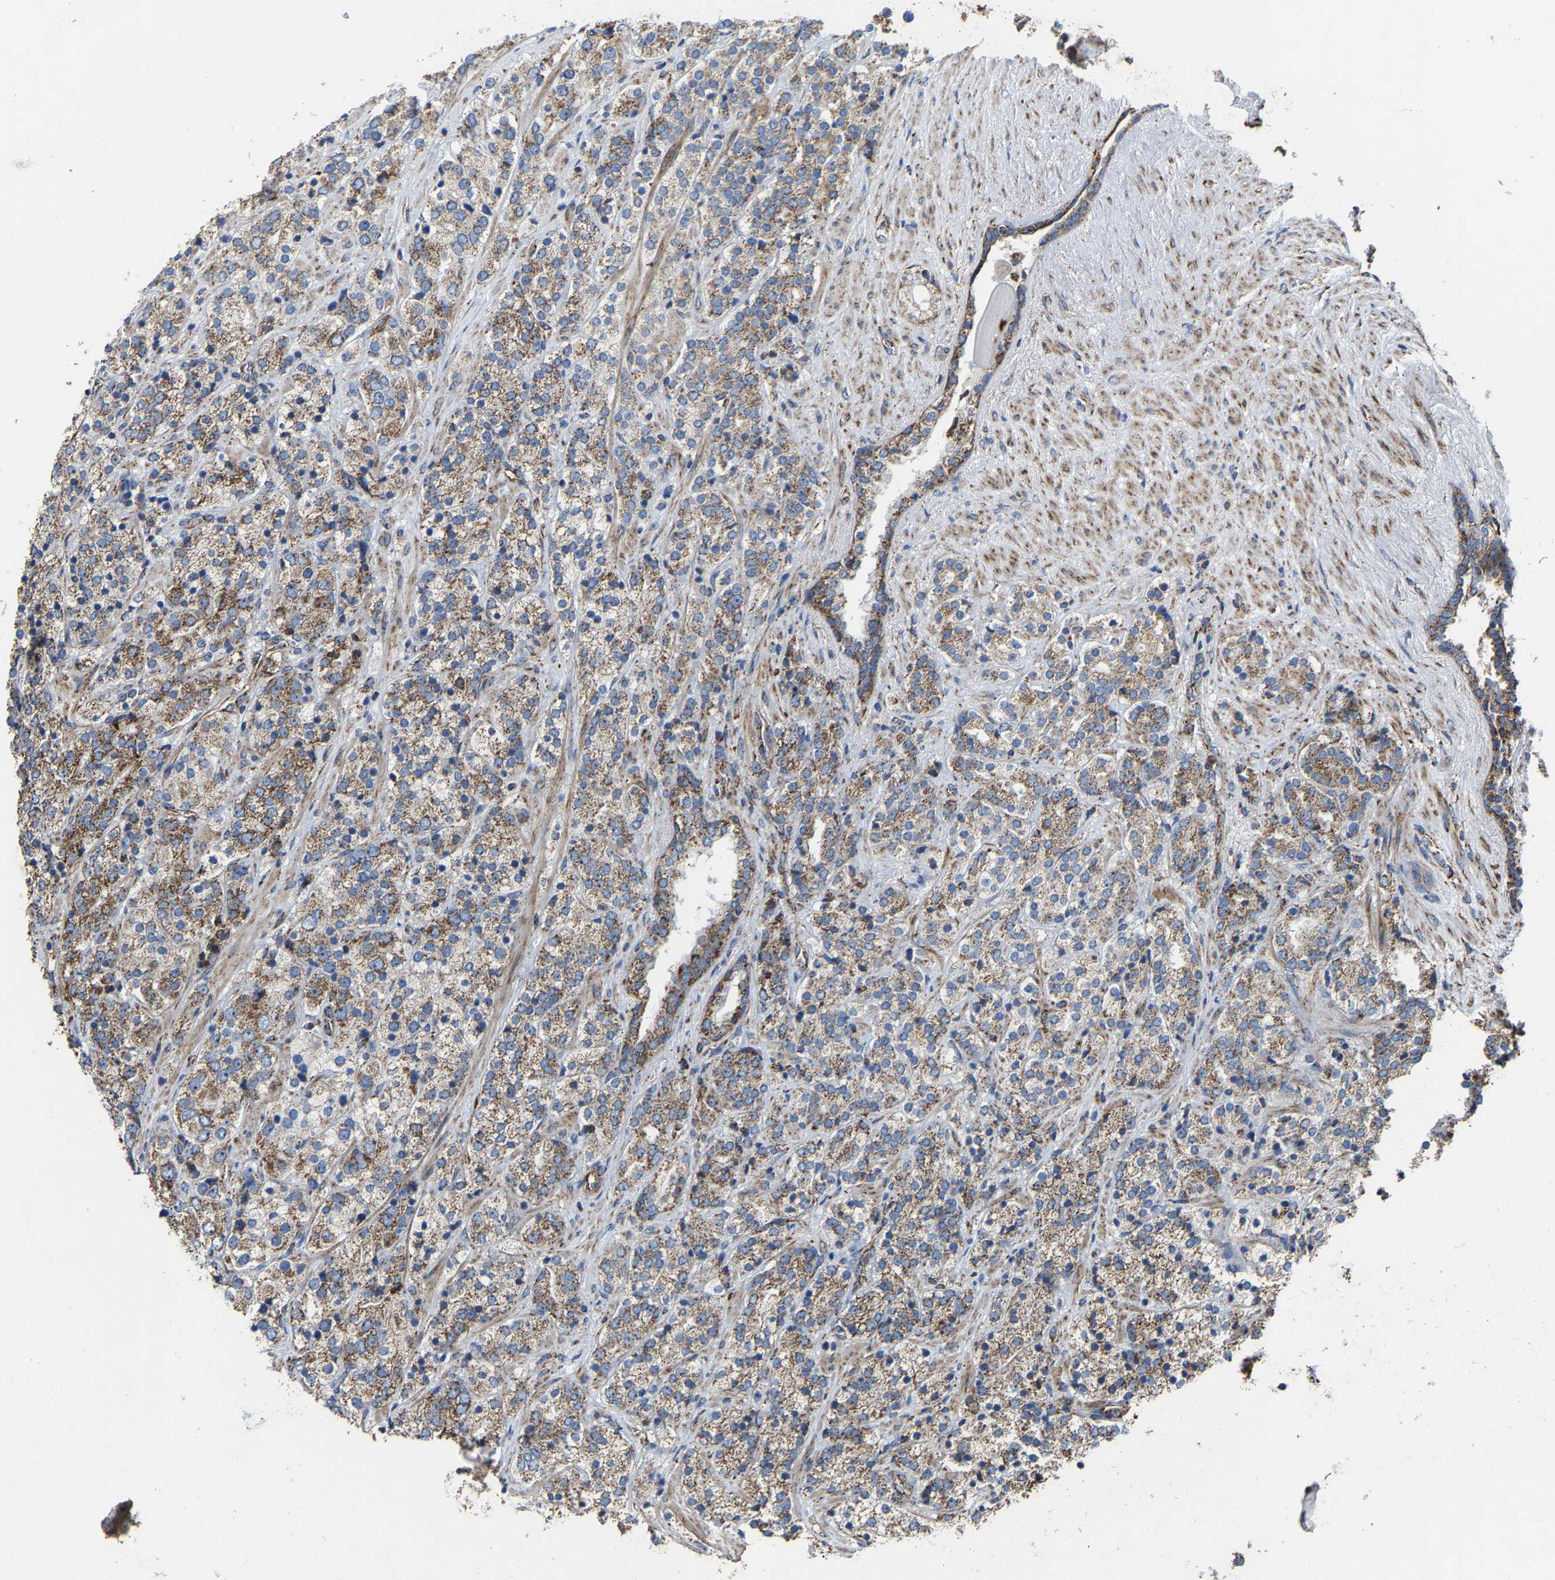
{"staining": {"intensity": "moderate", "quantity": ">75%", "location": "cytoplasmic/membranous"}, "tissue": "prostate cancer", "cell_type": "Tumor cells", "image_type": "cancer", "snomed": [{"axis": "morphology", "description": "Adenocarcinoma, High grade"}, {"axis": "topography", "description": "Prostate"}], "caption": "DAB (3,3'-diaminobenzidine) immunohistochemical staining of prostate adenocarcinoma (high-grade) reveals moderate cytoplasmic/membranous protein staining in about >75% of tumor cells.", "gene": "NDUFV3", "patient": {"sex": "male", "age": 71}}